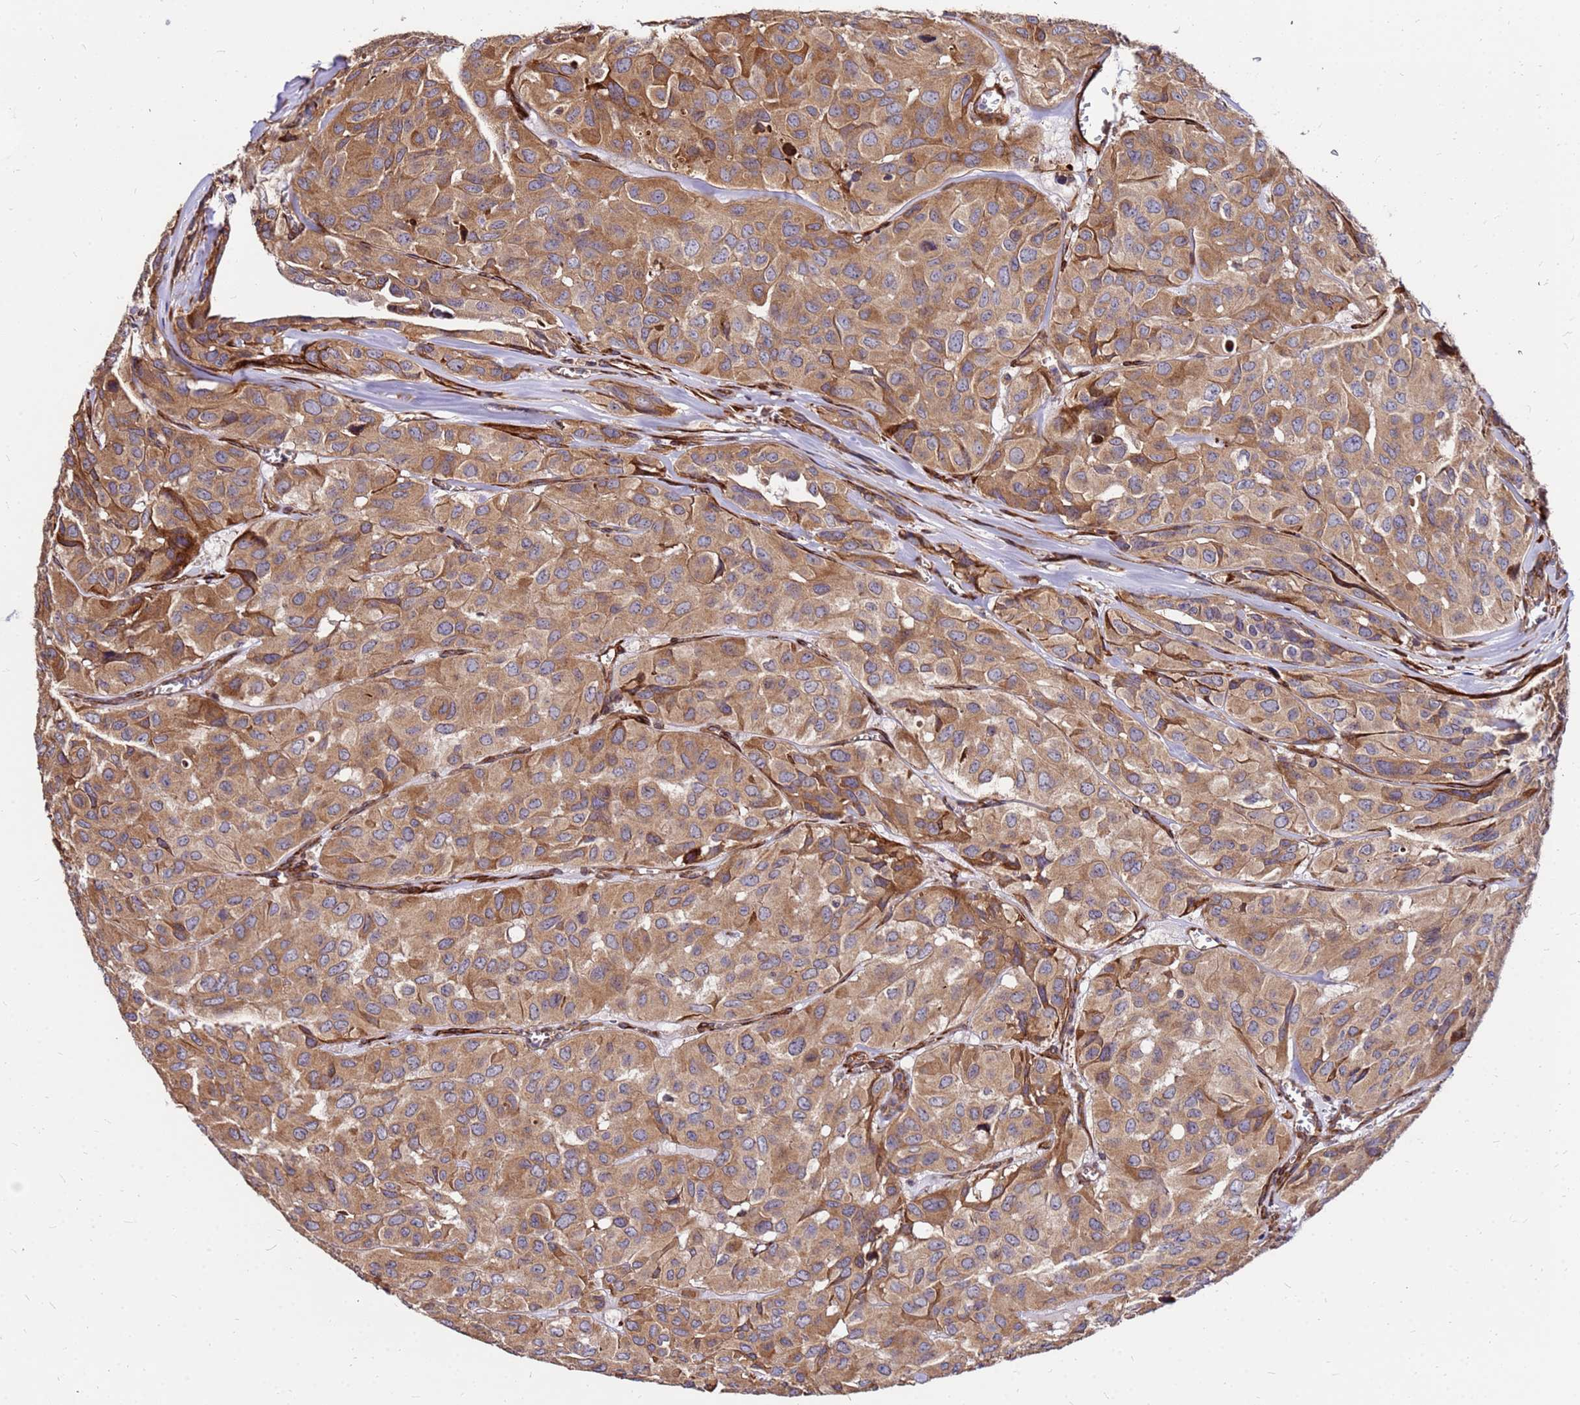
{"staining": {"intensity": "moderate", "quantity": ">75%", "location": "cytoplasmic/membranous"}, "tissue": "head and neck cancer", "cell_type": "Tumor cells", "image_type": "cancer", "snomed": [{"axis": "morphology", "description": "Adenocarcinoma, NOS"}, {"axis": "topography", "description": "Salivary gland, NOS"}, {"axis": "topography", "description": "Head-Neck"}], "caption": "IHC (DAB (3,3'-diaminobenzidine)) staining of adenocarcinoma (head and neck) displays moderate cytoplasmic/membranous protein staining in about >75% of tumor cells.", "gene": "WWC2", "patient": {"sex": "female", "age": 76}}